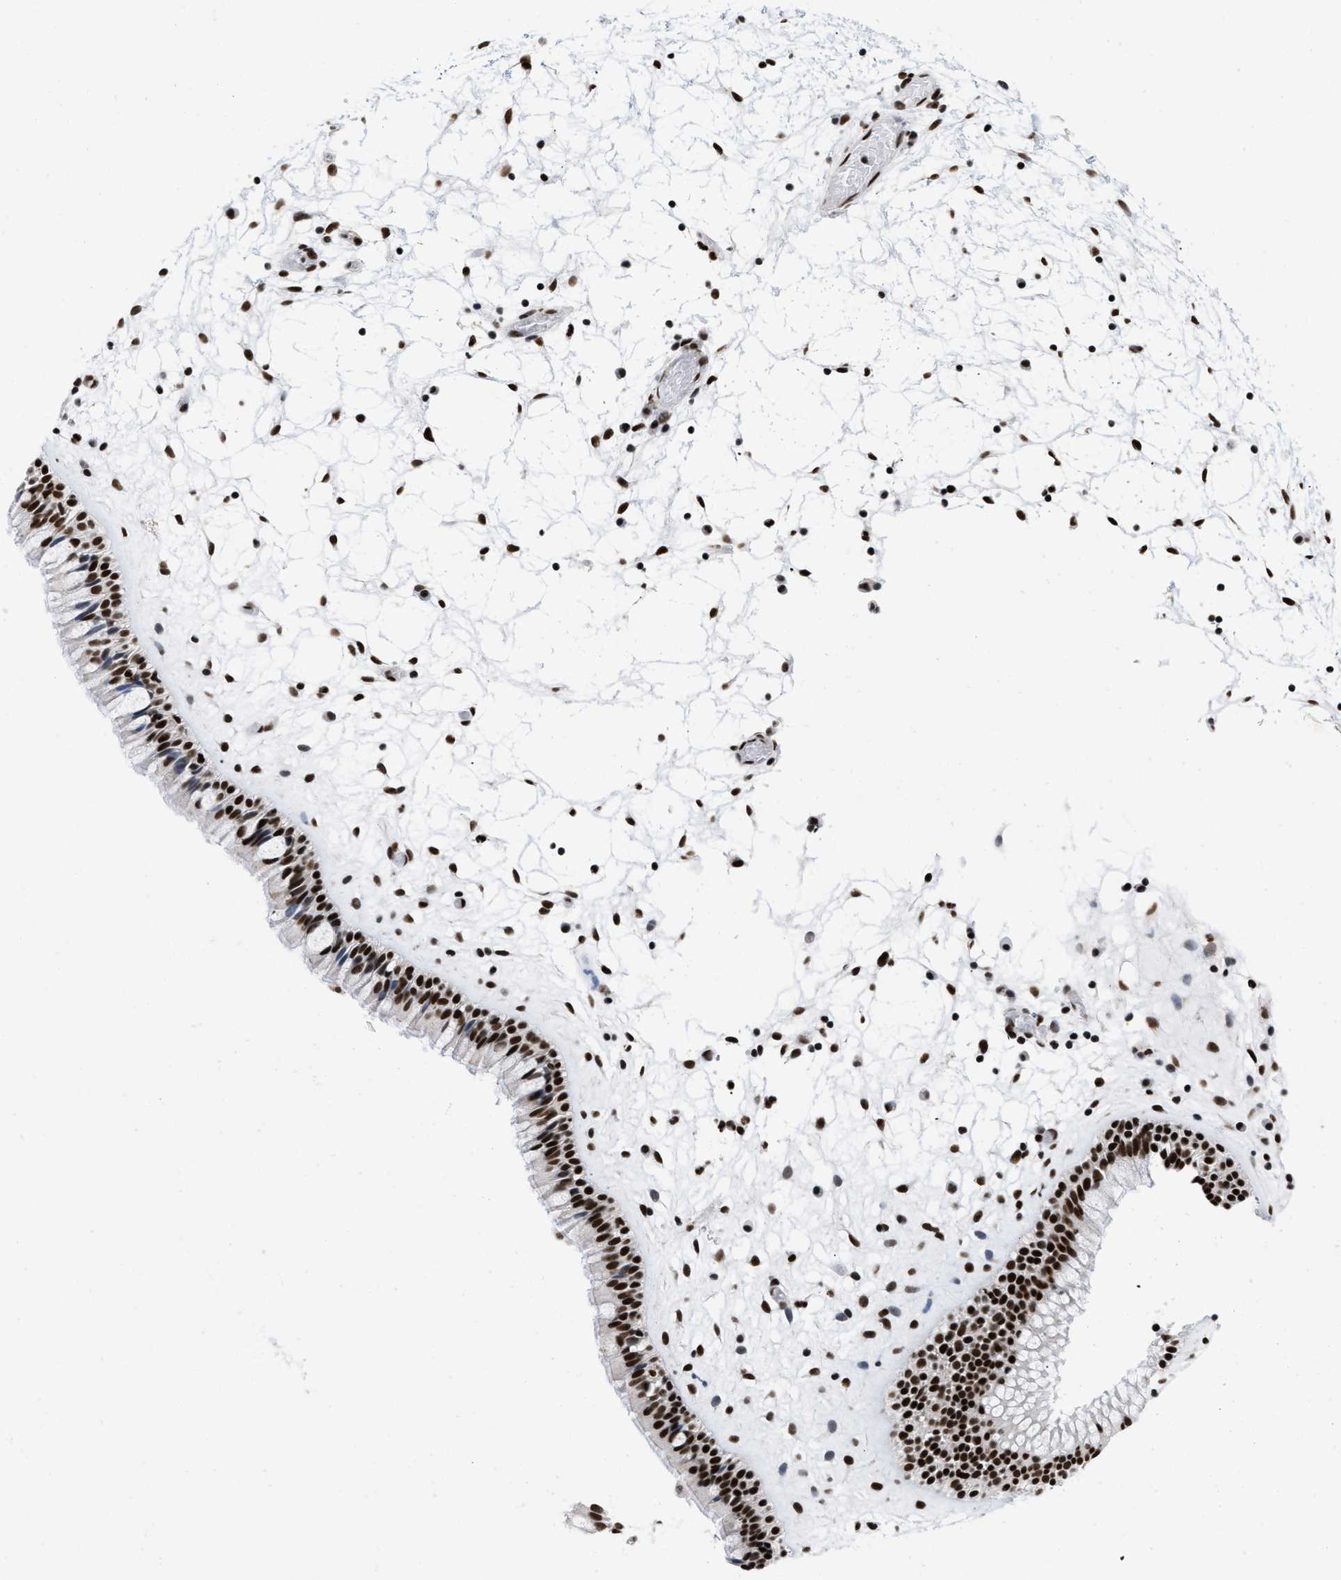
{"staining": {"intensity": "strong", "quantity": ">75%", "location": "nuclear"}, "tissue": "nasopharynx", "cell_type": "Respiratory epithelial cells", "image_type": "normal", "snomed": [{"axis": "morphology", "description": "Normal tissue, NOS"}, {"axis": "morphology", "description": "Inflammation, NOS"}, {"axis": "topography", "description": "Nasopharynx"}], "caption": "Respiratory epithelial cells display high levels of strong nuclear staining in about >75% of cells in unremarkable nasopharynx.", "gene": "CREB1", "patient": {"sex": "male", "age": 48}}